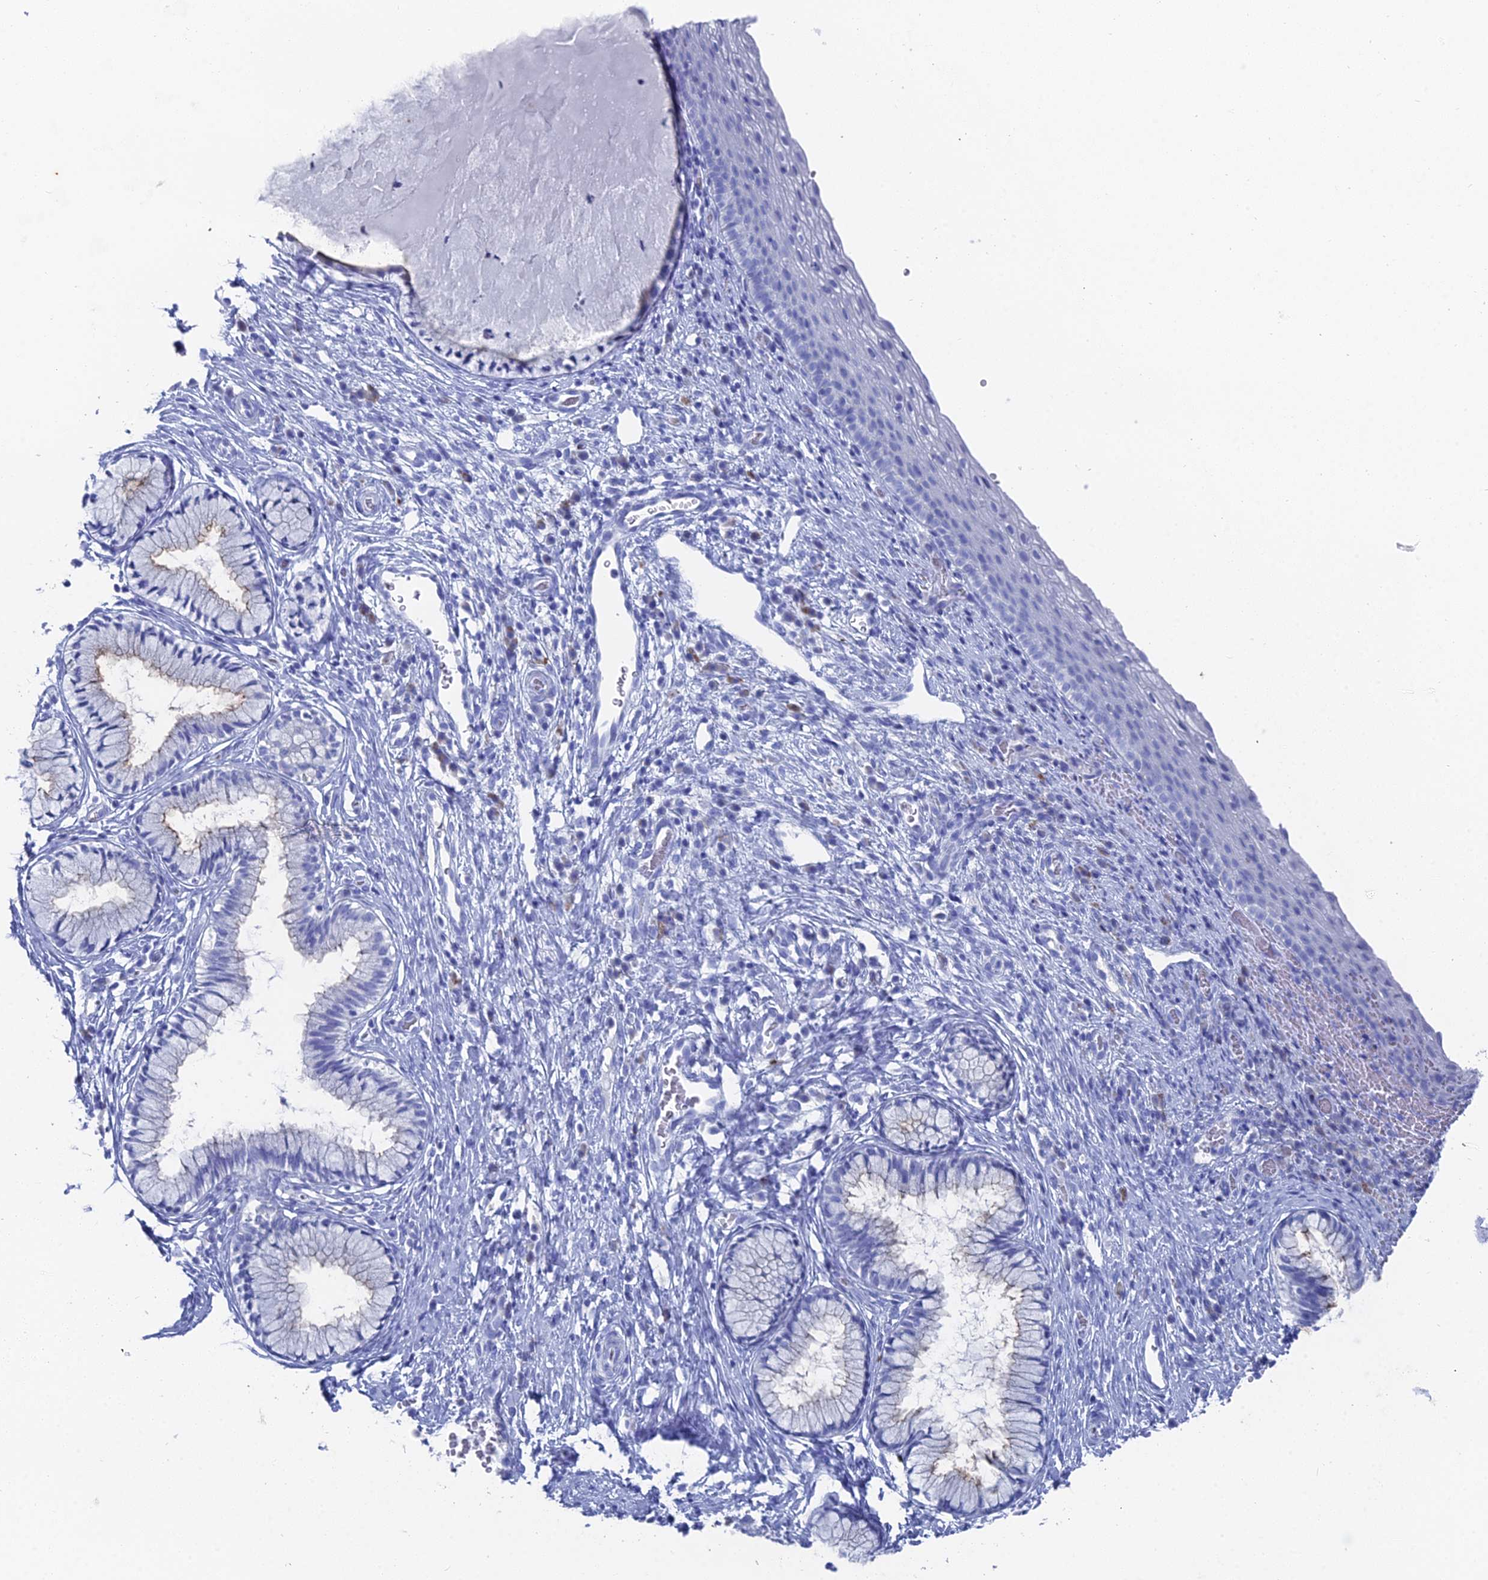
{"staining": {"intensity": "moderate", "quantity": "<25%", "location": "cytoplasmic/membranous"}, "tissue": "cervix", "cell_type": "Glandular cells", "image_type": "normal", "snomed": [{"axis": "morphology", "description": "Normal tissue, NOS"}, {"axis": "topography", "description": "Cervix"}], "caption": "Immunohistochemistry (DAB (3,3'-diaminobenzidine)) staining of benign human cervix displays moderate cytoplasmic/membranous protein positivity in approximately <25% of glandular cells.", "gene": "ENPP3", "patient": {"sex": "female", "age": 27}}